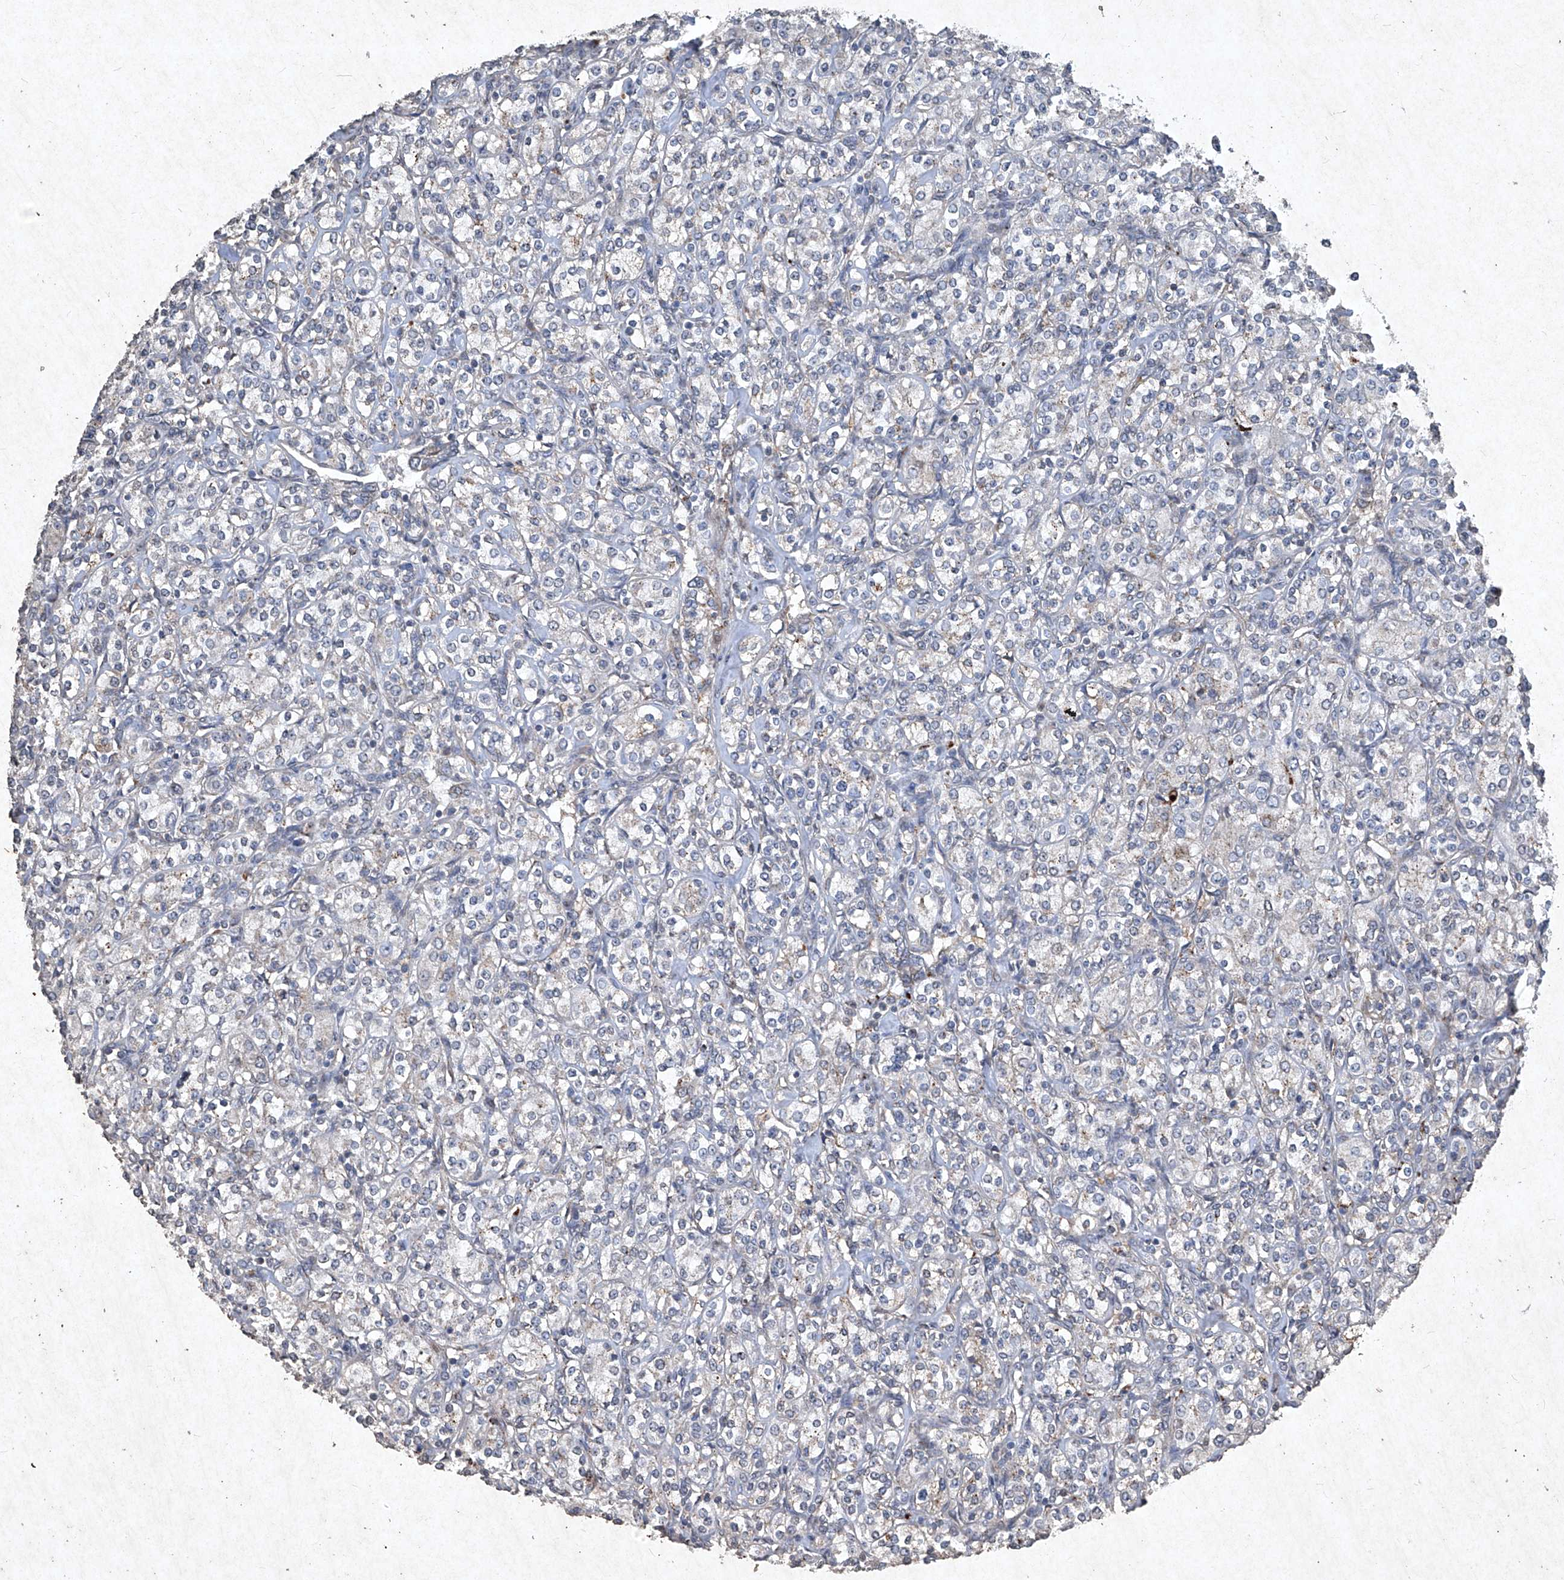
{"staining": {"intensity": "negative", "quantity": "none", "location": "none"}, "tissue": "renal cancer", "cell_type": "Tumor cells", "image_type": "cancer", "snomed": [{"axis": "morphology", "description": "Adenocarcinoma, NOS"}, {"axis": "topography", "description": "Kidney"}], "caption": "This is a micrograph of immunohistochemistry staining of renal cancer, which shows no expression in tumor cells. Nuclei are stained in blue.", "gene": "MED16", "patient": {"sex": "male", "age": 77}}